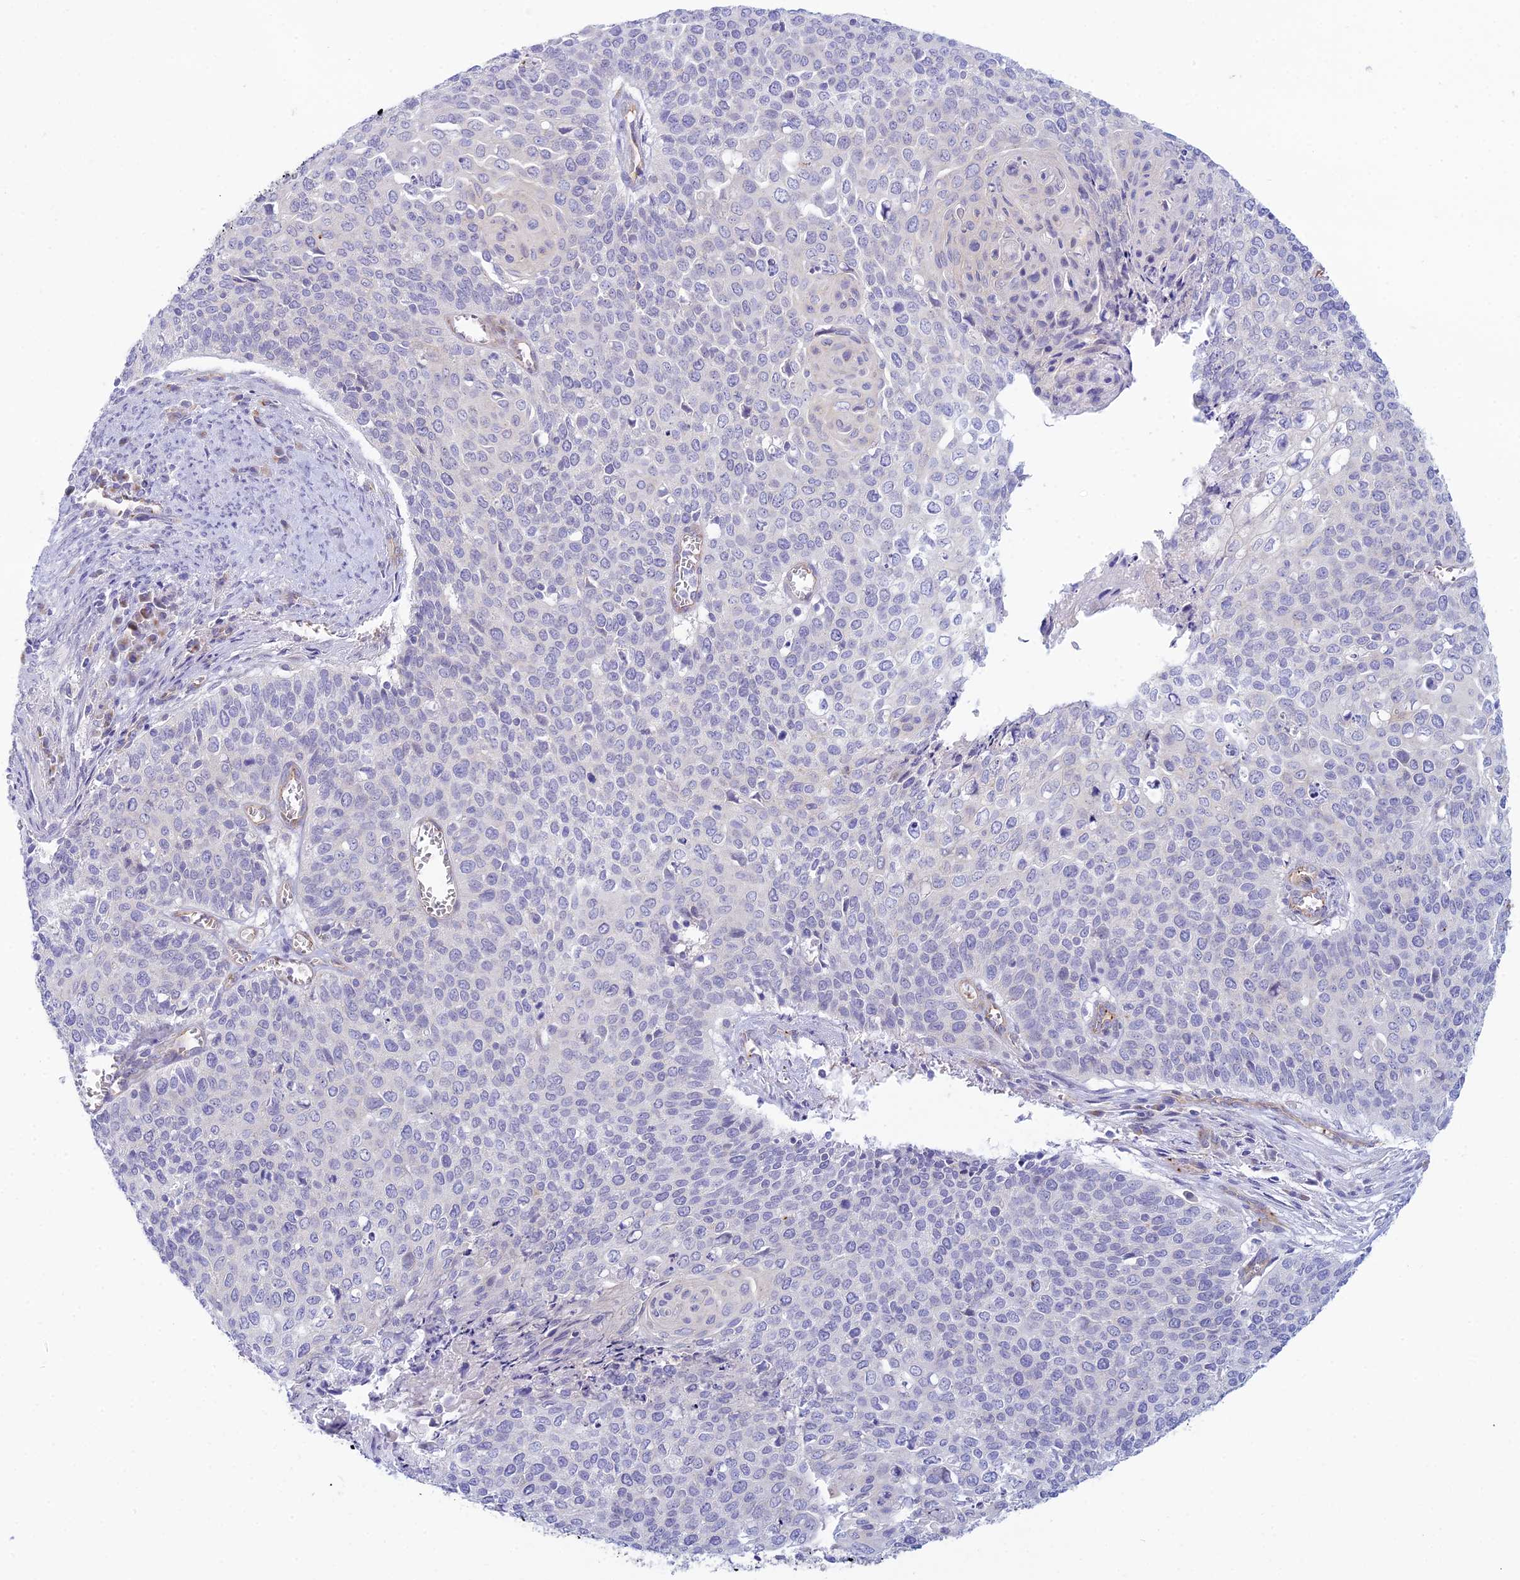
{"staining": {"intensity": "negative", "quantity": "none", "location": "none"}, "tissue": "cervical cancer", "cell_type": "Tumor cells", "image_type": "cancer", "snomed": [{"axis": "morphology", "description": "Squamous cell carcinoma, NOS"}, {"axis": "topography", "description": "Cervix"}], "caption": "DAB (3,3'-diaminobenzidine) immunohistochemical staining of human cervical squamous cell carcinoma displays no significant positivity in tumor cells.", "gene": "ZNF564", "patient": {"sex": "female", "age": 39}}